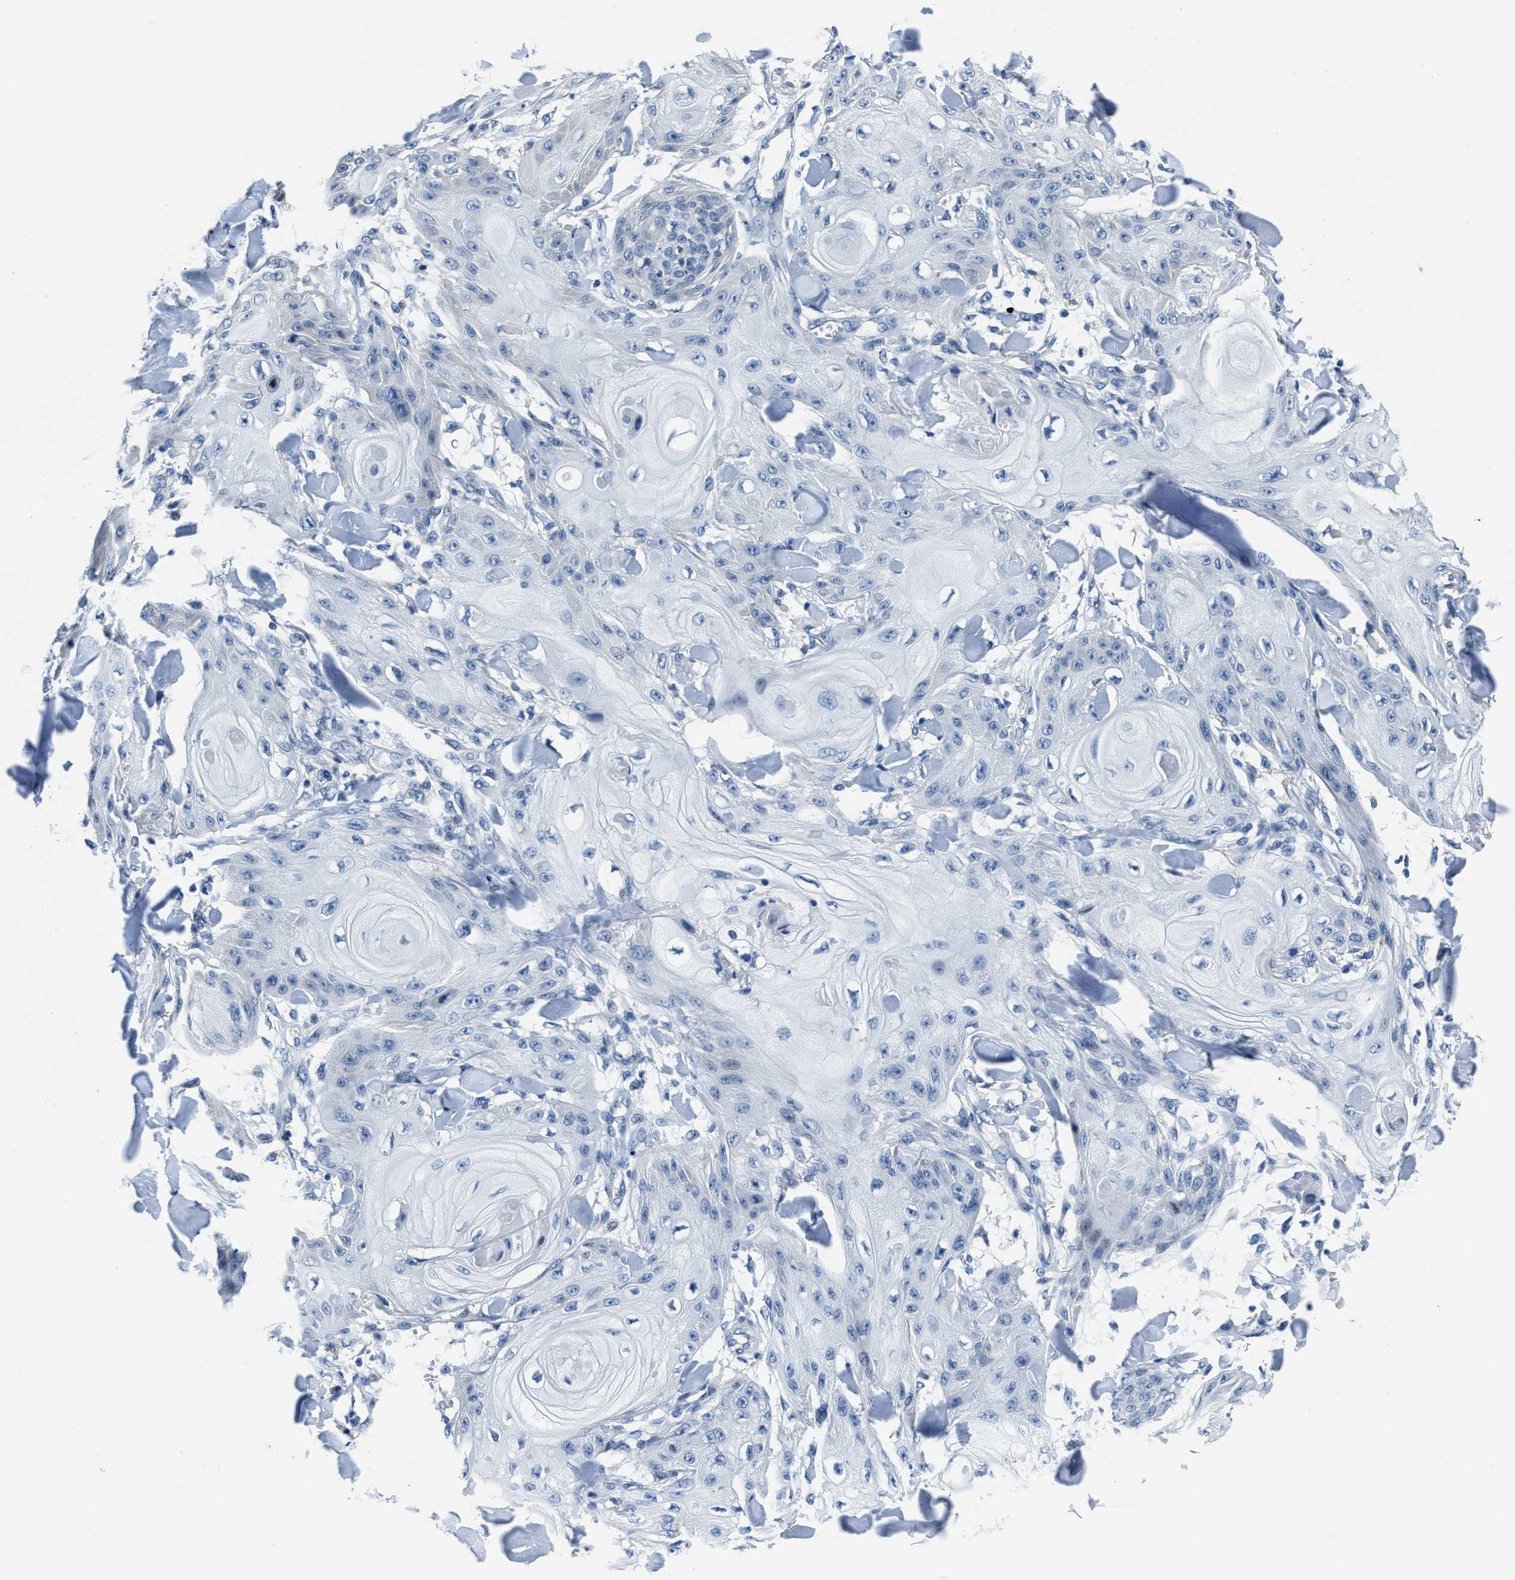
{"staining": {"intensity": "negative", "quantity": "none", "location": "none"}, "tissue": "skin cancer", "cell_type": "Tumor cells", "image_type": "cancer", "snomed": [{"axis": "morphology", "description": "Squamous cell carcinoma, NOS"}, {"axis": "topography", "description": "Skin"}], "caption": "Immunohistochemical staining of human squamous cell carcinoma (skin) shows no significant staining in tumor cells.", "gene": "ASZ1", "patient": {"sex": "male", "age": 74}}